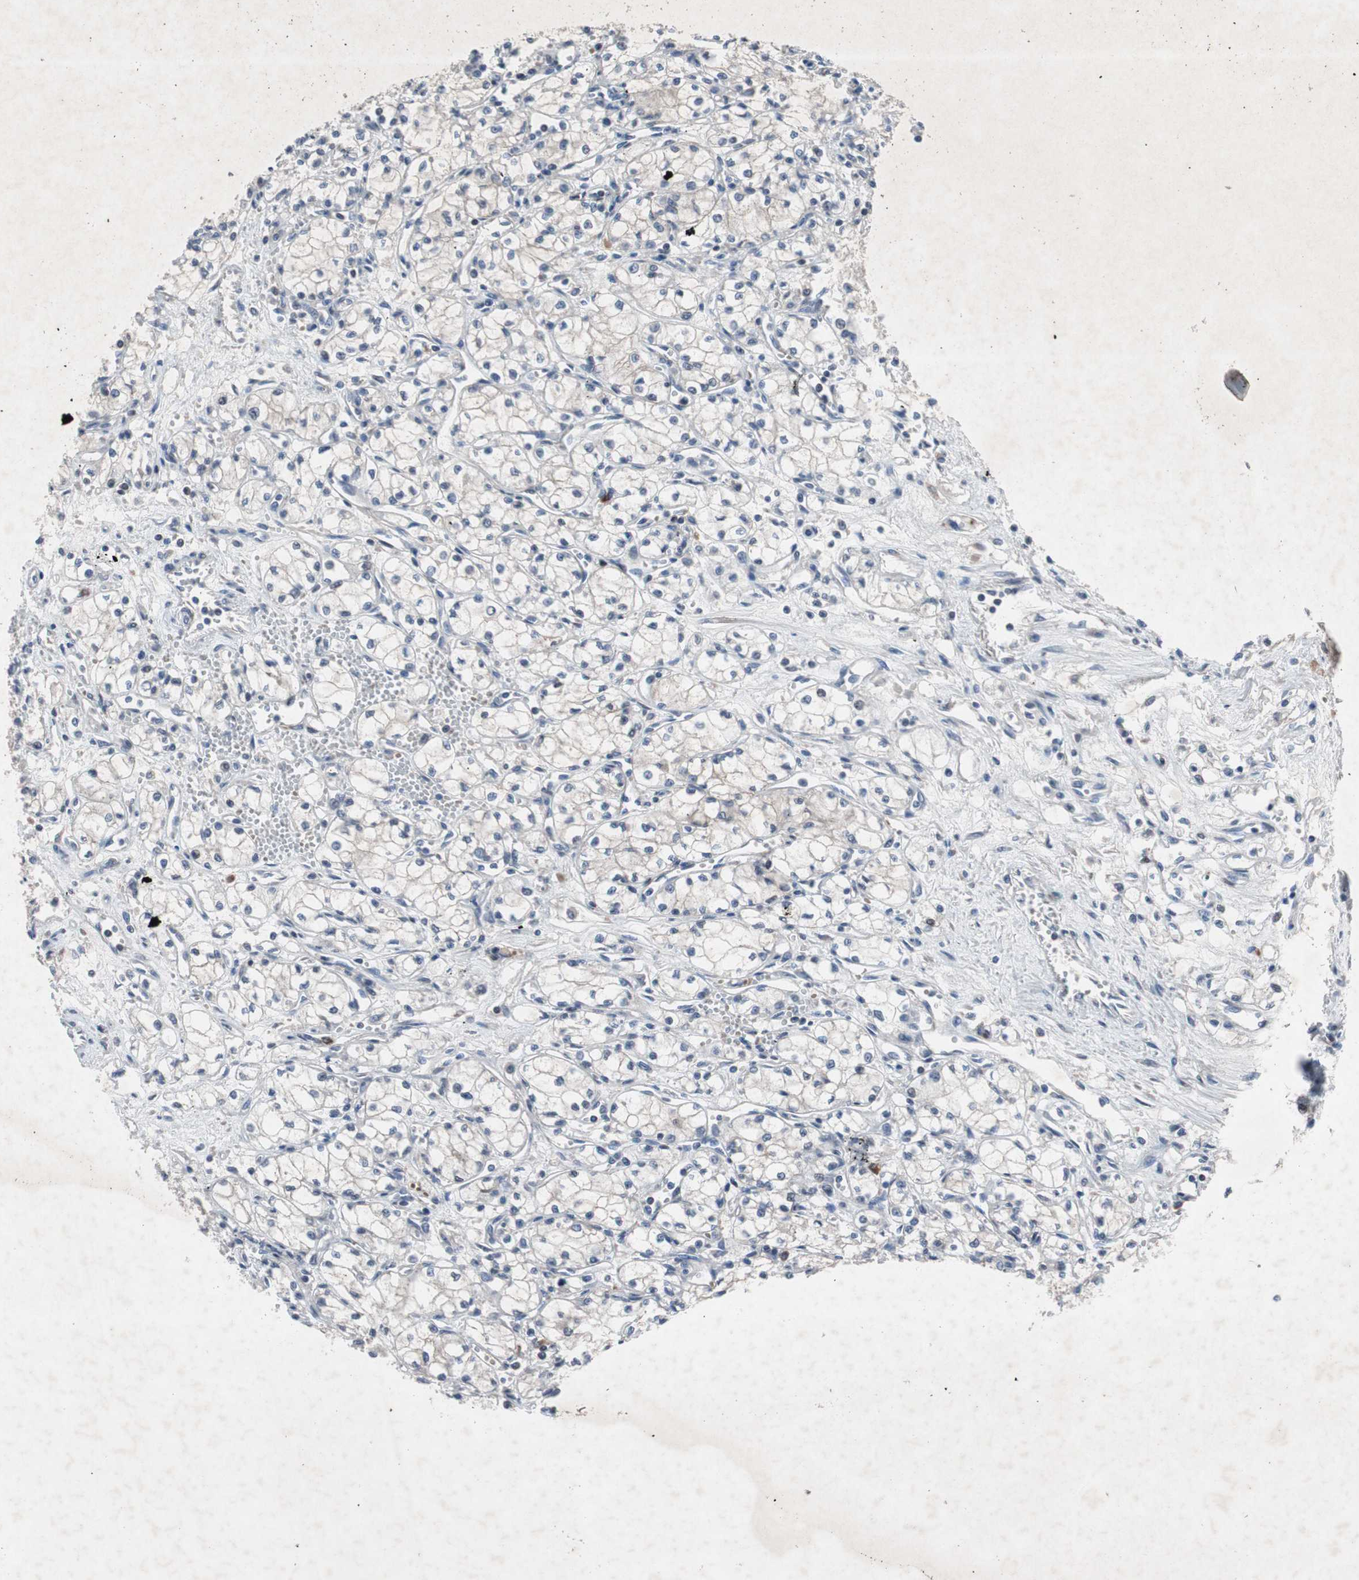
{"staining": {"intensity": "weak", "quantity": "<25%", "location": "cytoplasmic/membranous"}, "tissue": "renal cancer", "cell_type": "Tumor cells", "image_type": "cancer", "snomed": [{"axis": "morphology", "description": "Normal tissue, NOS"}, {"axis": "morphology", "description": "Adenocarcinoma, NOS"}, {"axis": "topography", "description": "Kidney"}], "caption": "An IHC image of adenocarcinoma (renal) is shown. There is no staining in tumor cells of adenocarcinoma (renal). Nuclei are stained in blue.", "gene": "MUTYH", "patient": {"sex": "male", "age": 59}}